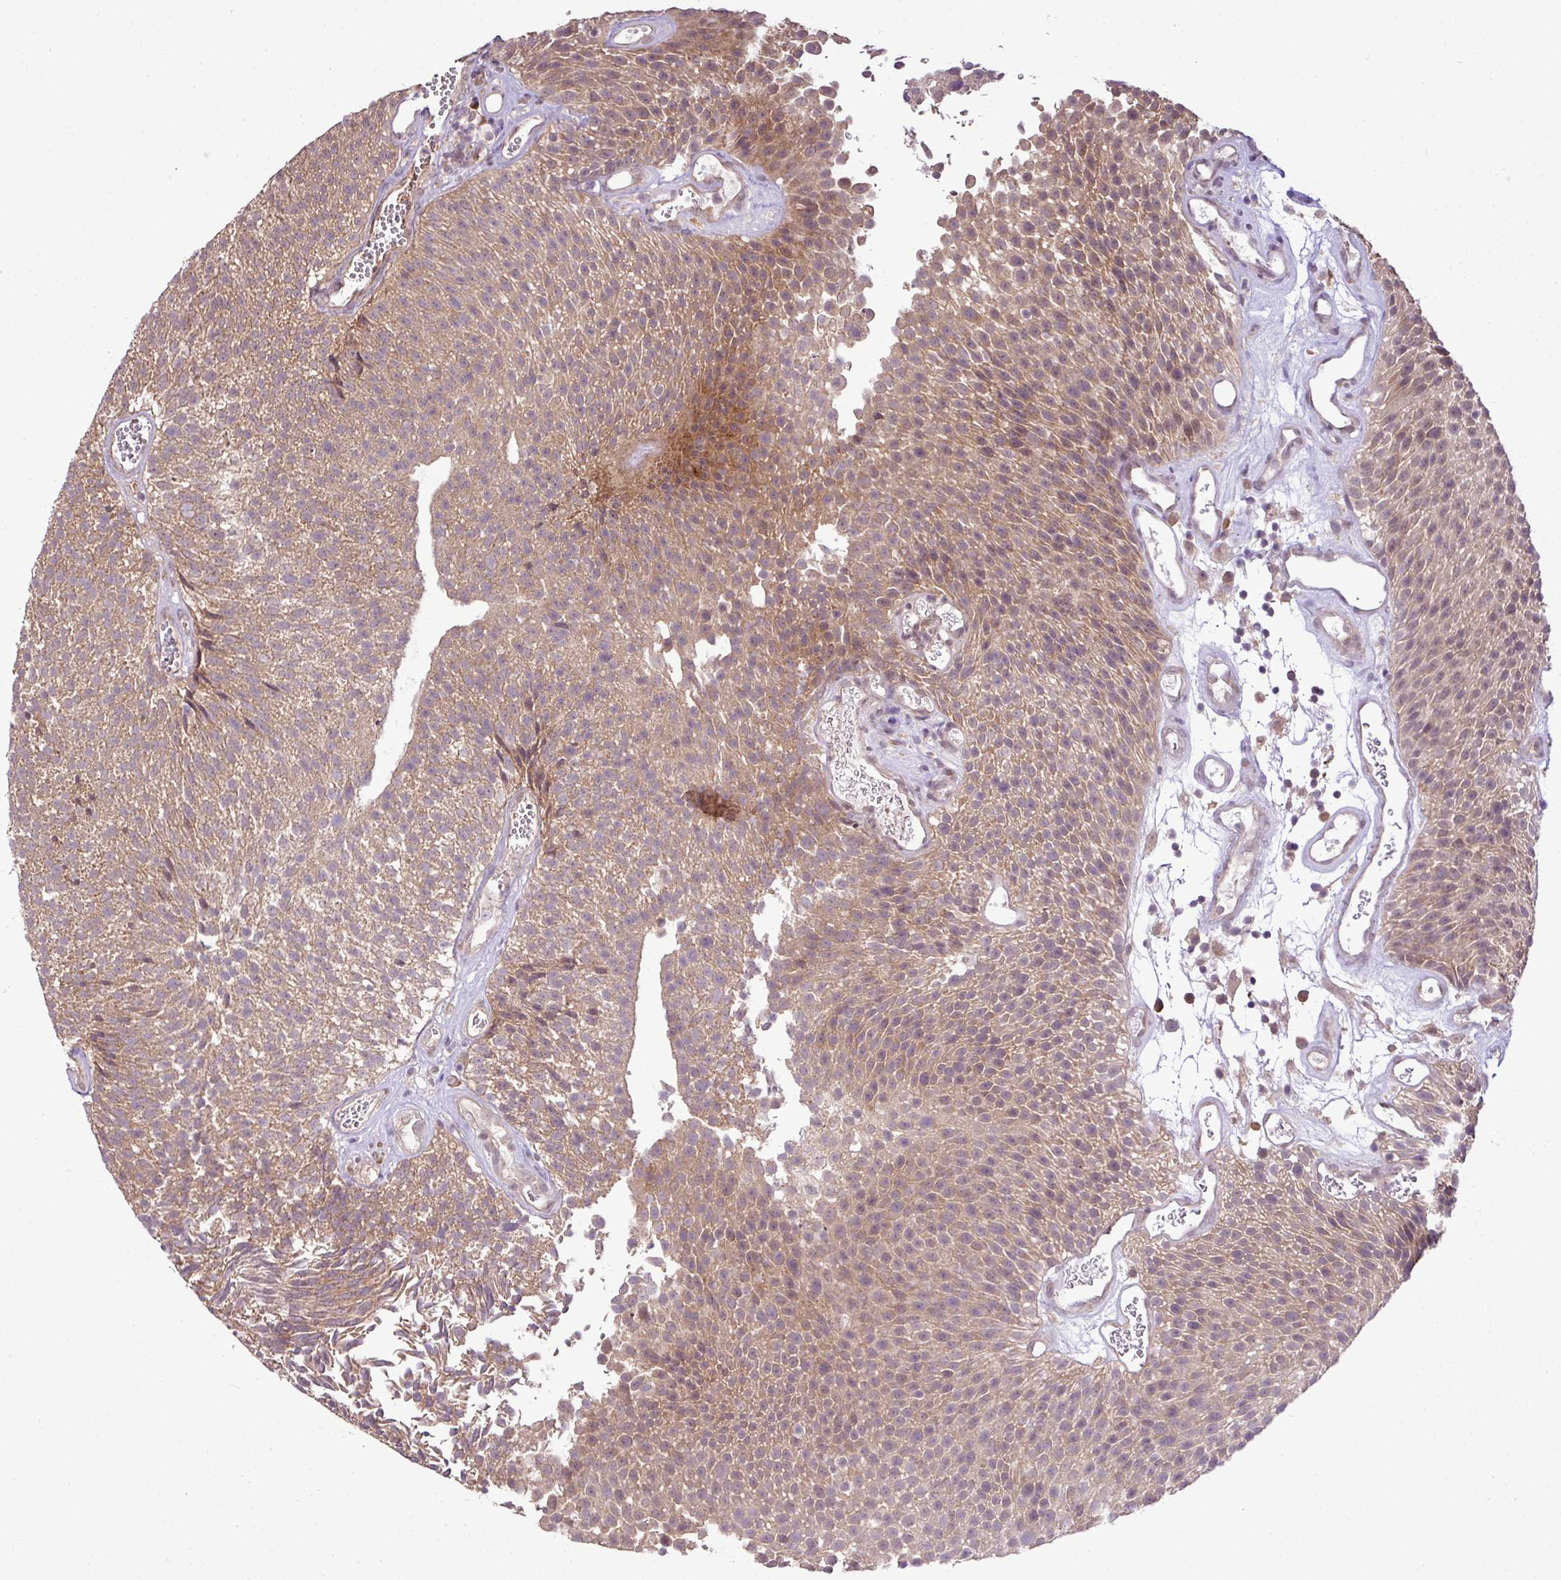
{"staining": {"intensity": "weak", "quantity": ">75%", "location": "cytoplasmic/membranous"}, "tissue": "urothelial cancer", "cell_type": "Tumor cells", "image_type": "cancer", "snomed": [{"axis": "morphology", "description": "Urothelial carcinoma, Low grade"}, {"axis": "topography", "description": "Urinary bladder"}], "caption": "This is a photomicrograph of immunohistochemistry staining of urothelial carcinoma (low-grade), which shows weak expression in the cytoplasmic/membranous of tumor cells.", "gene": "DNAAF4", "patient": {"sex": "female", "age": 79}}